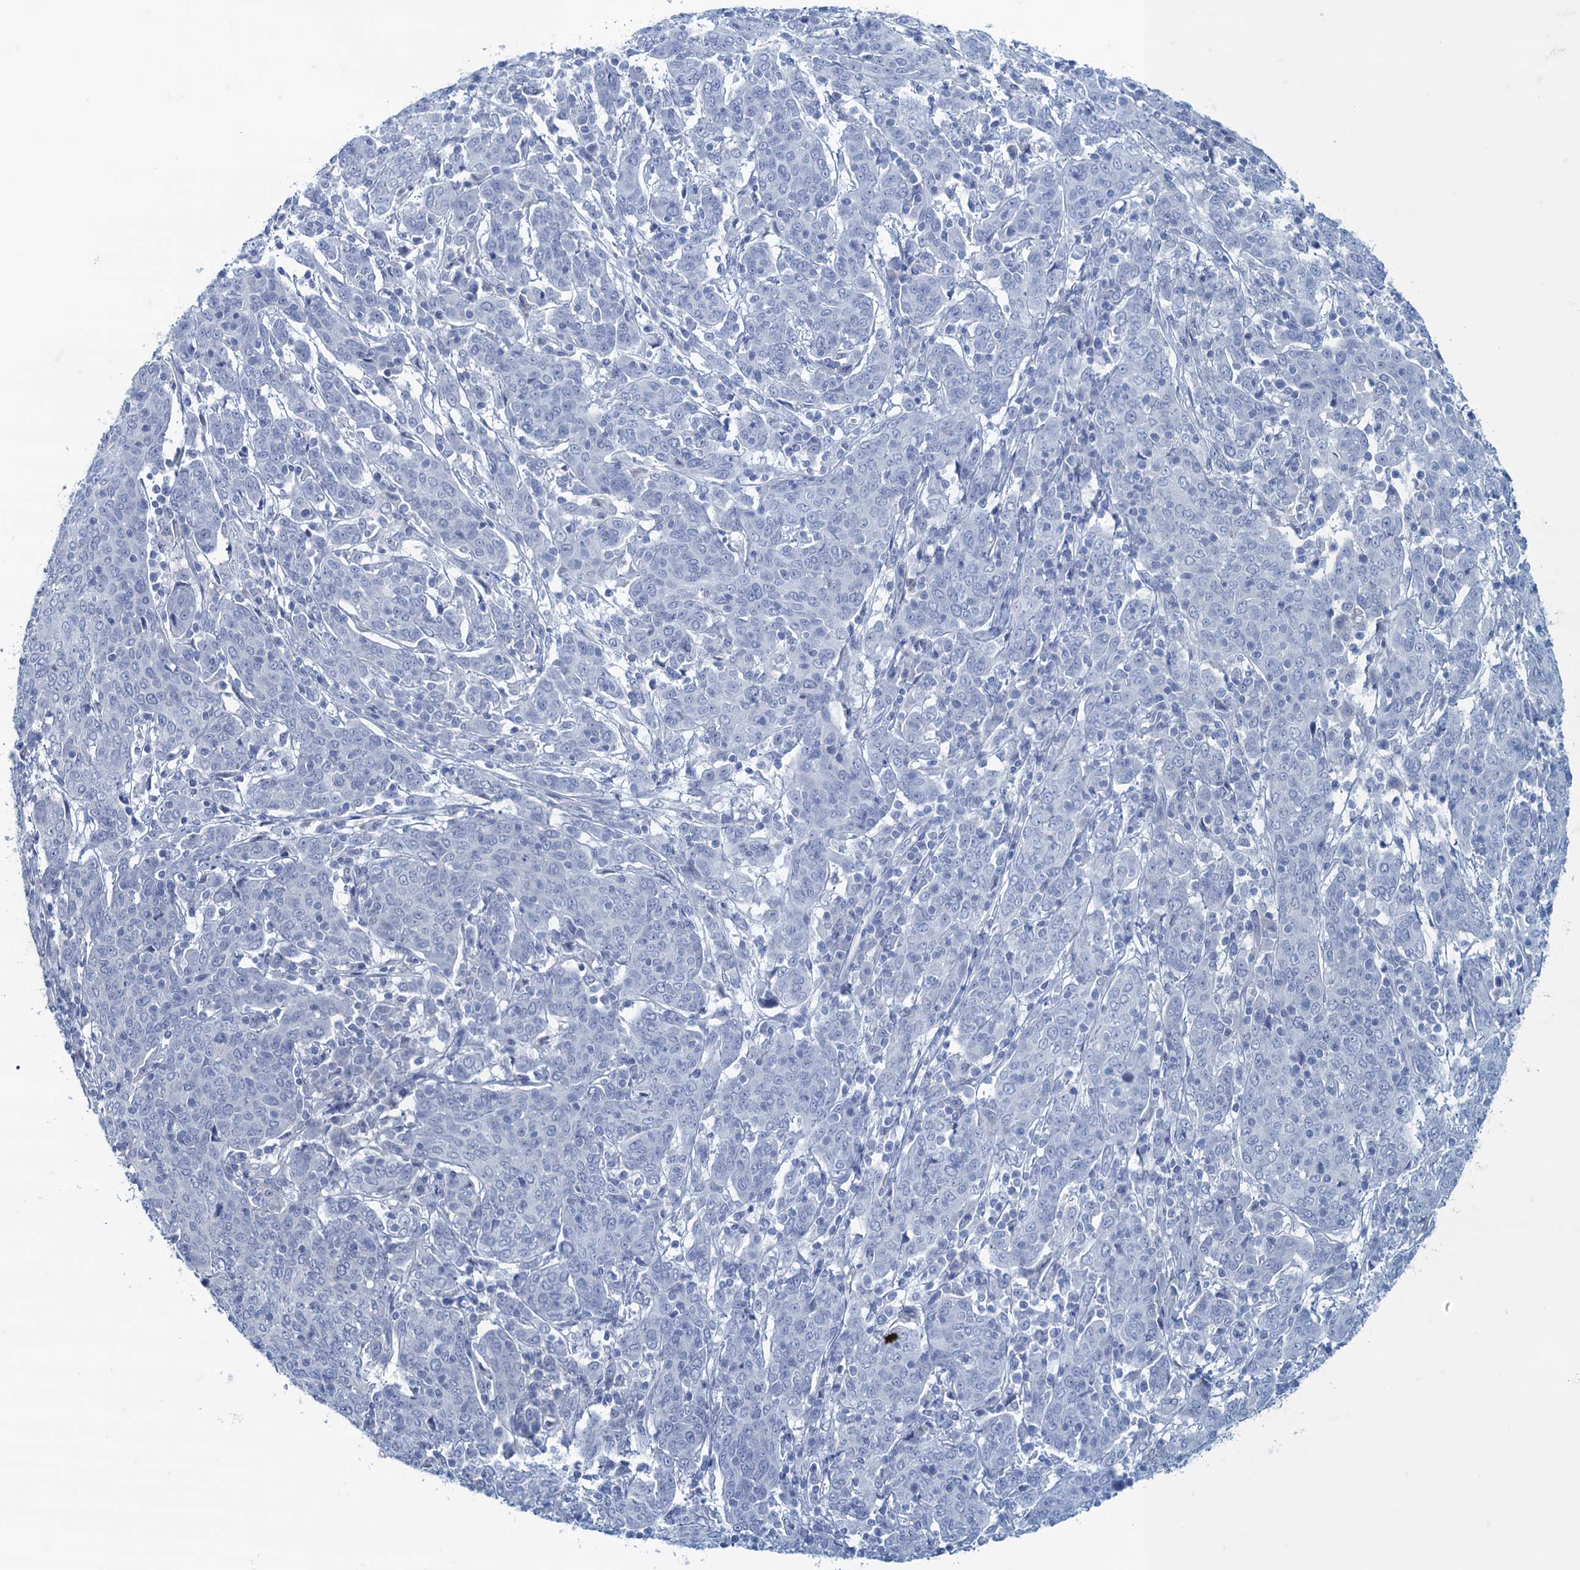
{"staining": {"intensity": "negative", "quantity": "none", "location": "none"}, "tissue": "cervical cancer", "cell_type": "Tumor cells", "image_type": "cancer", "snomed": [{"axis": "morphology", "description": "Squamous cell carcinoma, NOS"}, {"axis": "topography", "description": "Cervix"}], "caption": "Tumor cells show no significant protein staining in squamous cell carcinoma (cervical). (IHC, brightfield microscopy, high magnification).", "gene": "MAP1LC3A", "patient": {"sex": "female", "age": 67}}